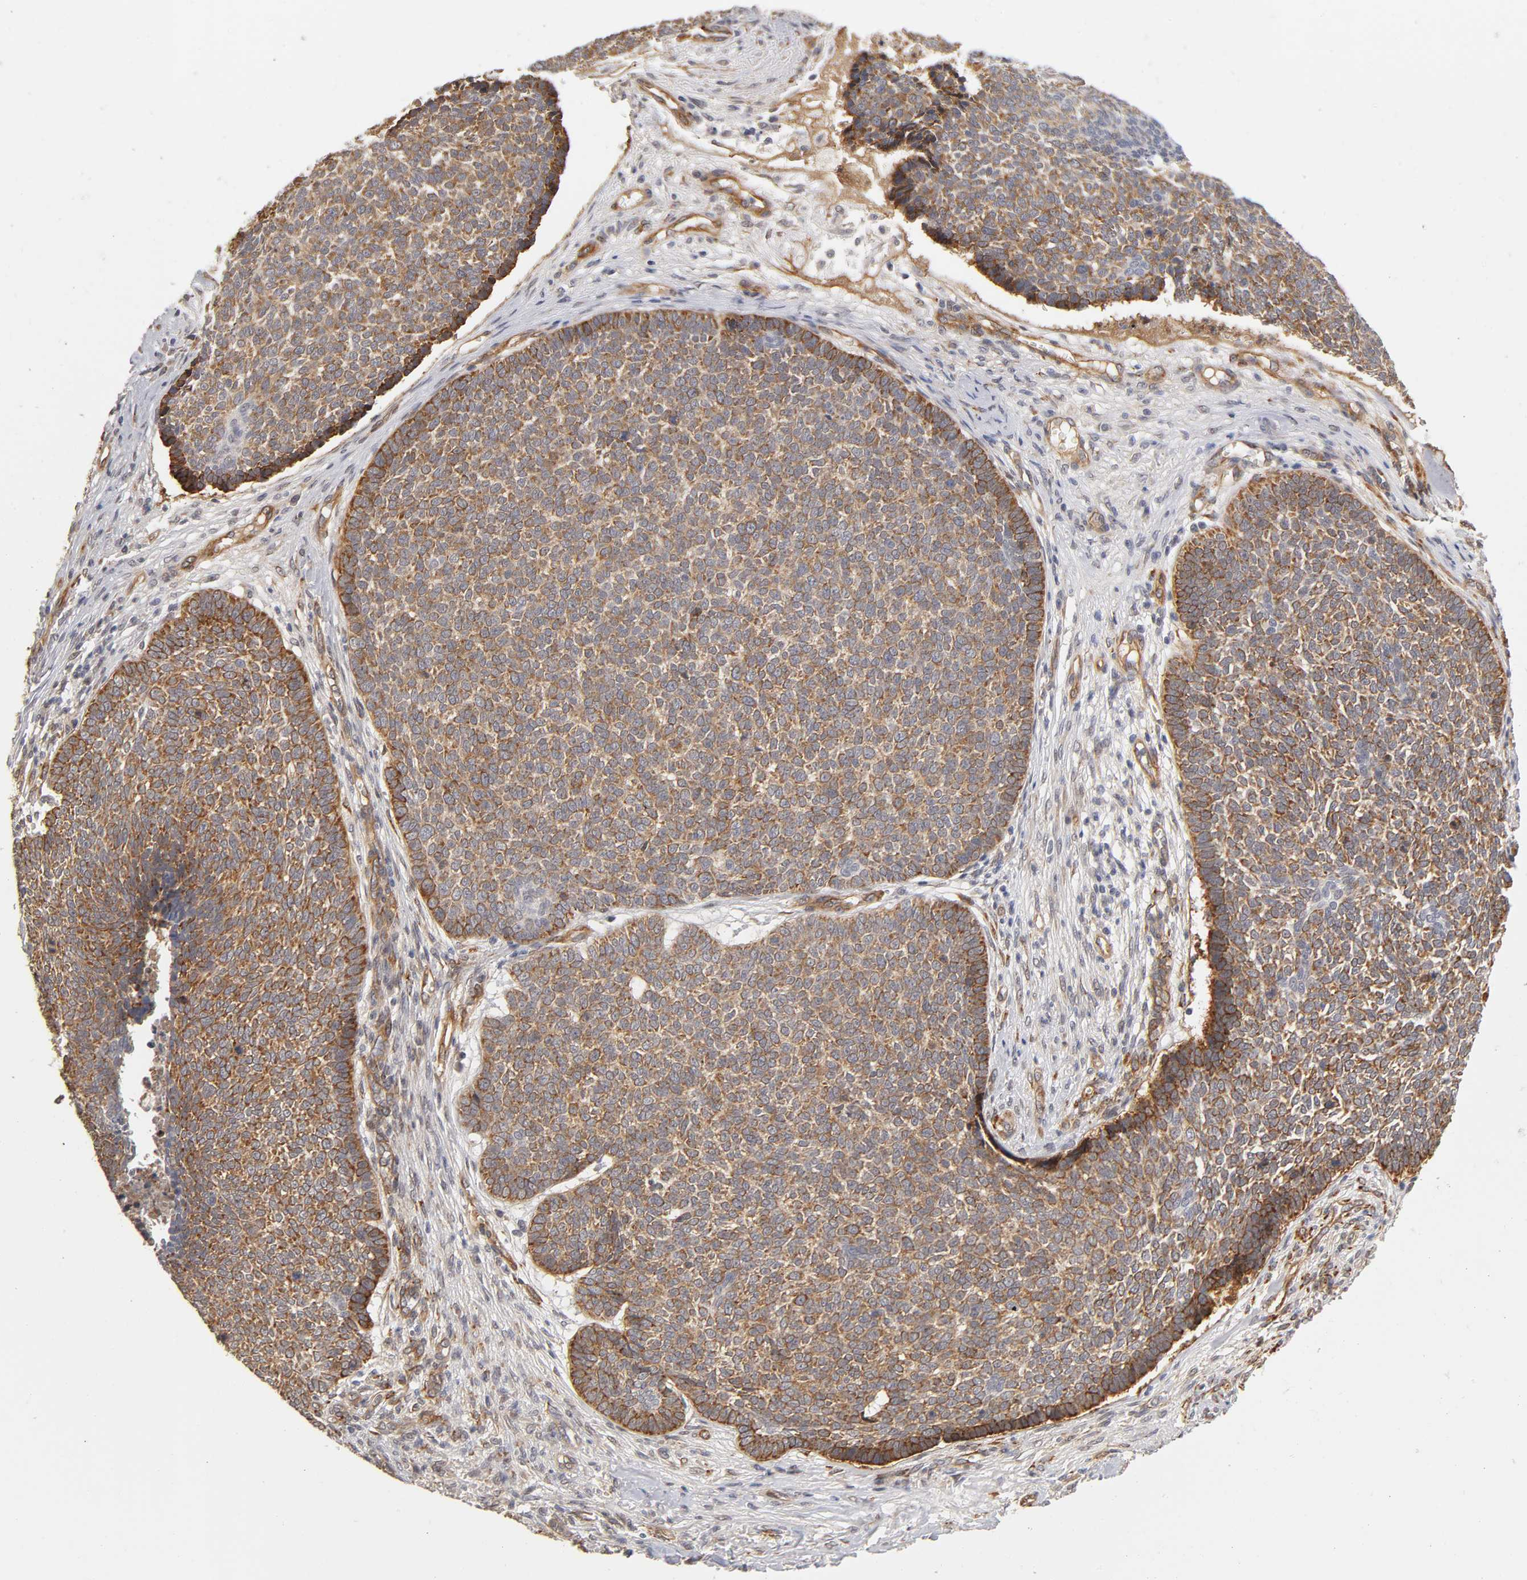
{"staining": {"intensity": "moderate", "quantity": "25%-75%", "location": "cytoplasmic/membranous"}, "tissue": "skin cancer", "cell_type": "Tumor cells", "image_type": "cancer", "snomed": [{"axis": "morphology", "description": "Basal cell carcinoma"}, {"axis": "topography", "description": "Skin"}], "caption": "Immunohistochemistry of human skin basal cell carcinoma displays medium levels of moderate cytoplasmic/membranous staining in about 25%-75% of tumor cells. Using DAB (brown) and hematoxylin (blue) stains, captured at high magnification using brightfield microscopy.", "gene": "LAMB1", "patient": {"sex": "male", "age": 84}}